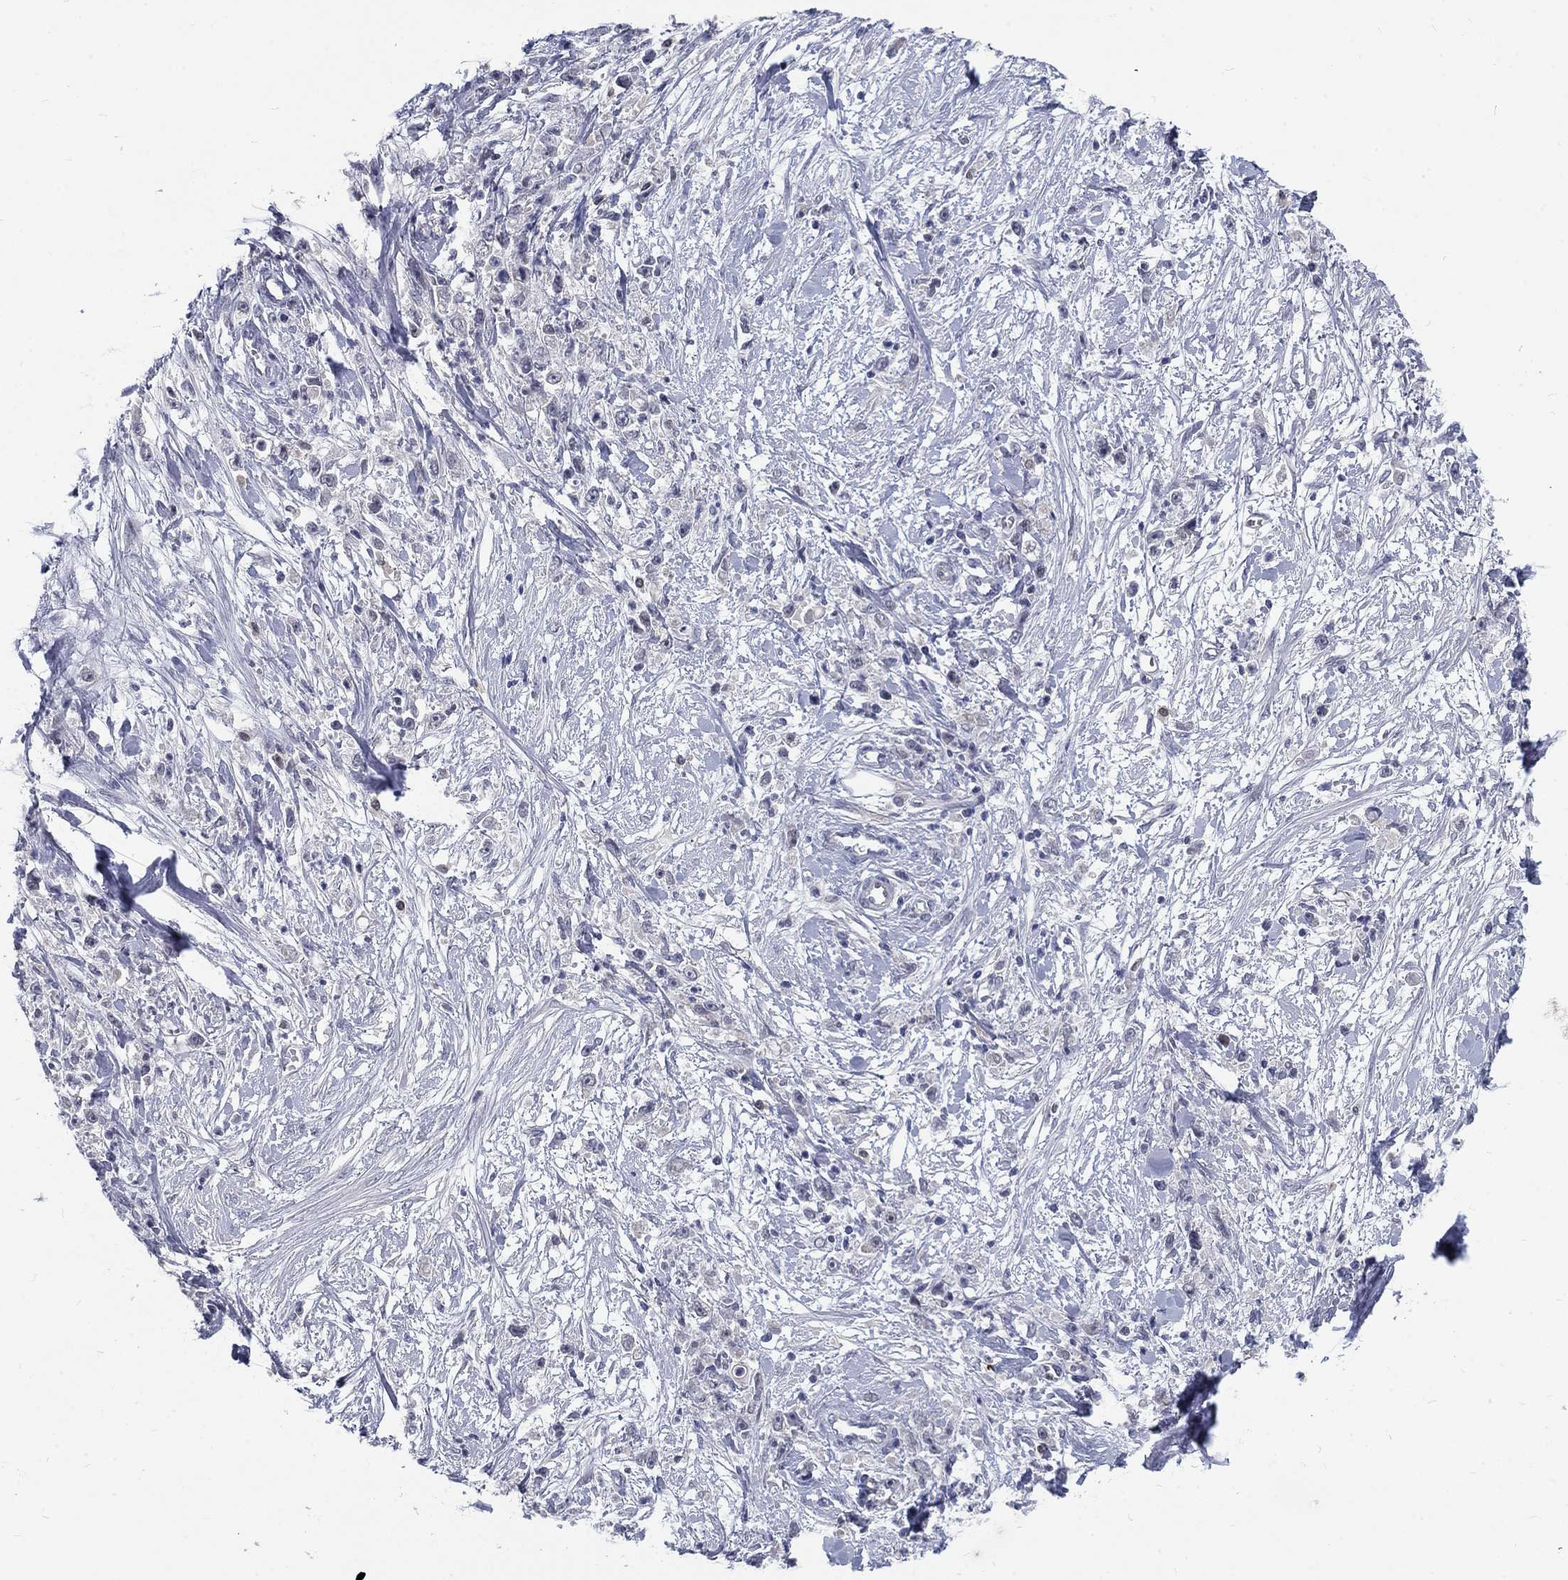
{"staining": {"intensity": "negative", "quantity": "none", "location": "none"}, "tissue": "stomach cancer", "cell_type": "Tumor cells", "image_type": "cancer", "snomed": [{"axis": "morphology", "description": "Adenocarcinoma, NOS"}, {"axis": "topography", "description": "Stomach"}], "caption": "Immunohistochemistry (IHC) photomicrograph of human stomach cancer stained for a protein (brown), which reveals no expression in tumor cells.", "gene": "PHKA1", "patient": {"sex": "female", "age": 59}}